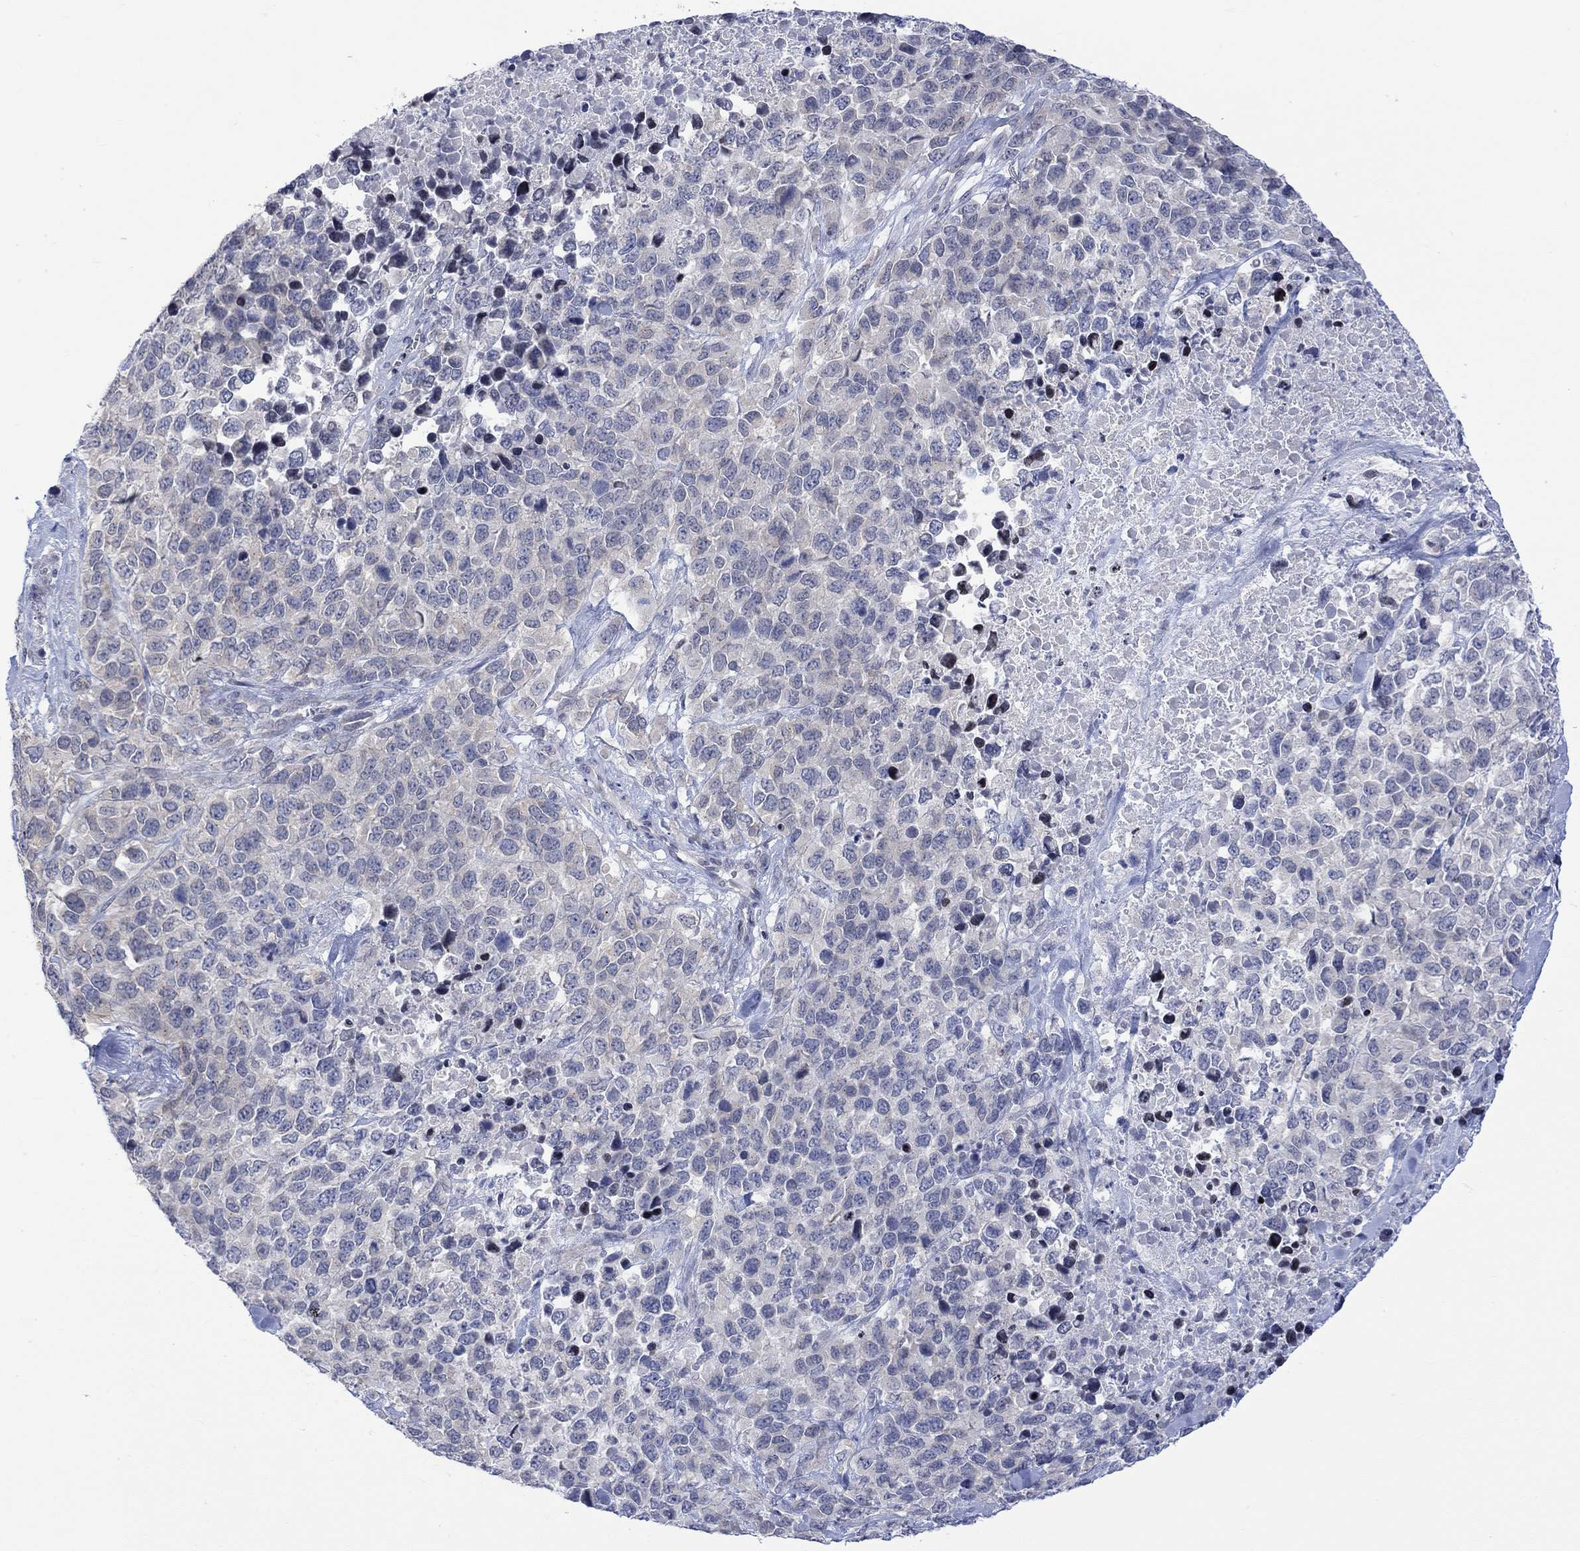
{"staining": {"intensity": "negative", "quantity": "none", "location": "none"}, "tissue": "melanoma", "cell_type": "Tumor cells", "image_type": "cancer", "snomed": [{"axis": "morphology", "description": "Malignant melanoma, Metastatic site"}, {"axis": "topography", "description": "Skin"}], "caption": "Protein analysis of melanoma demonstrates no significant staining in tumor cells. (DAB (3,3'-diaminobenzidine) immunohistochemistry with hematoxylin counter stain).", "gene": "DCX", "patient": {"sex": "male", "age": 84}}